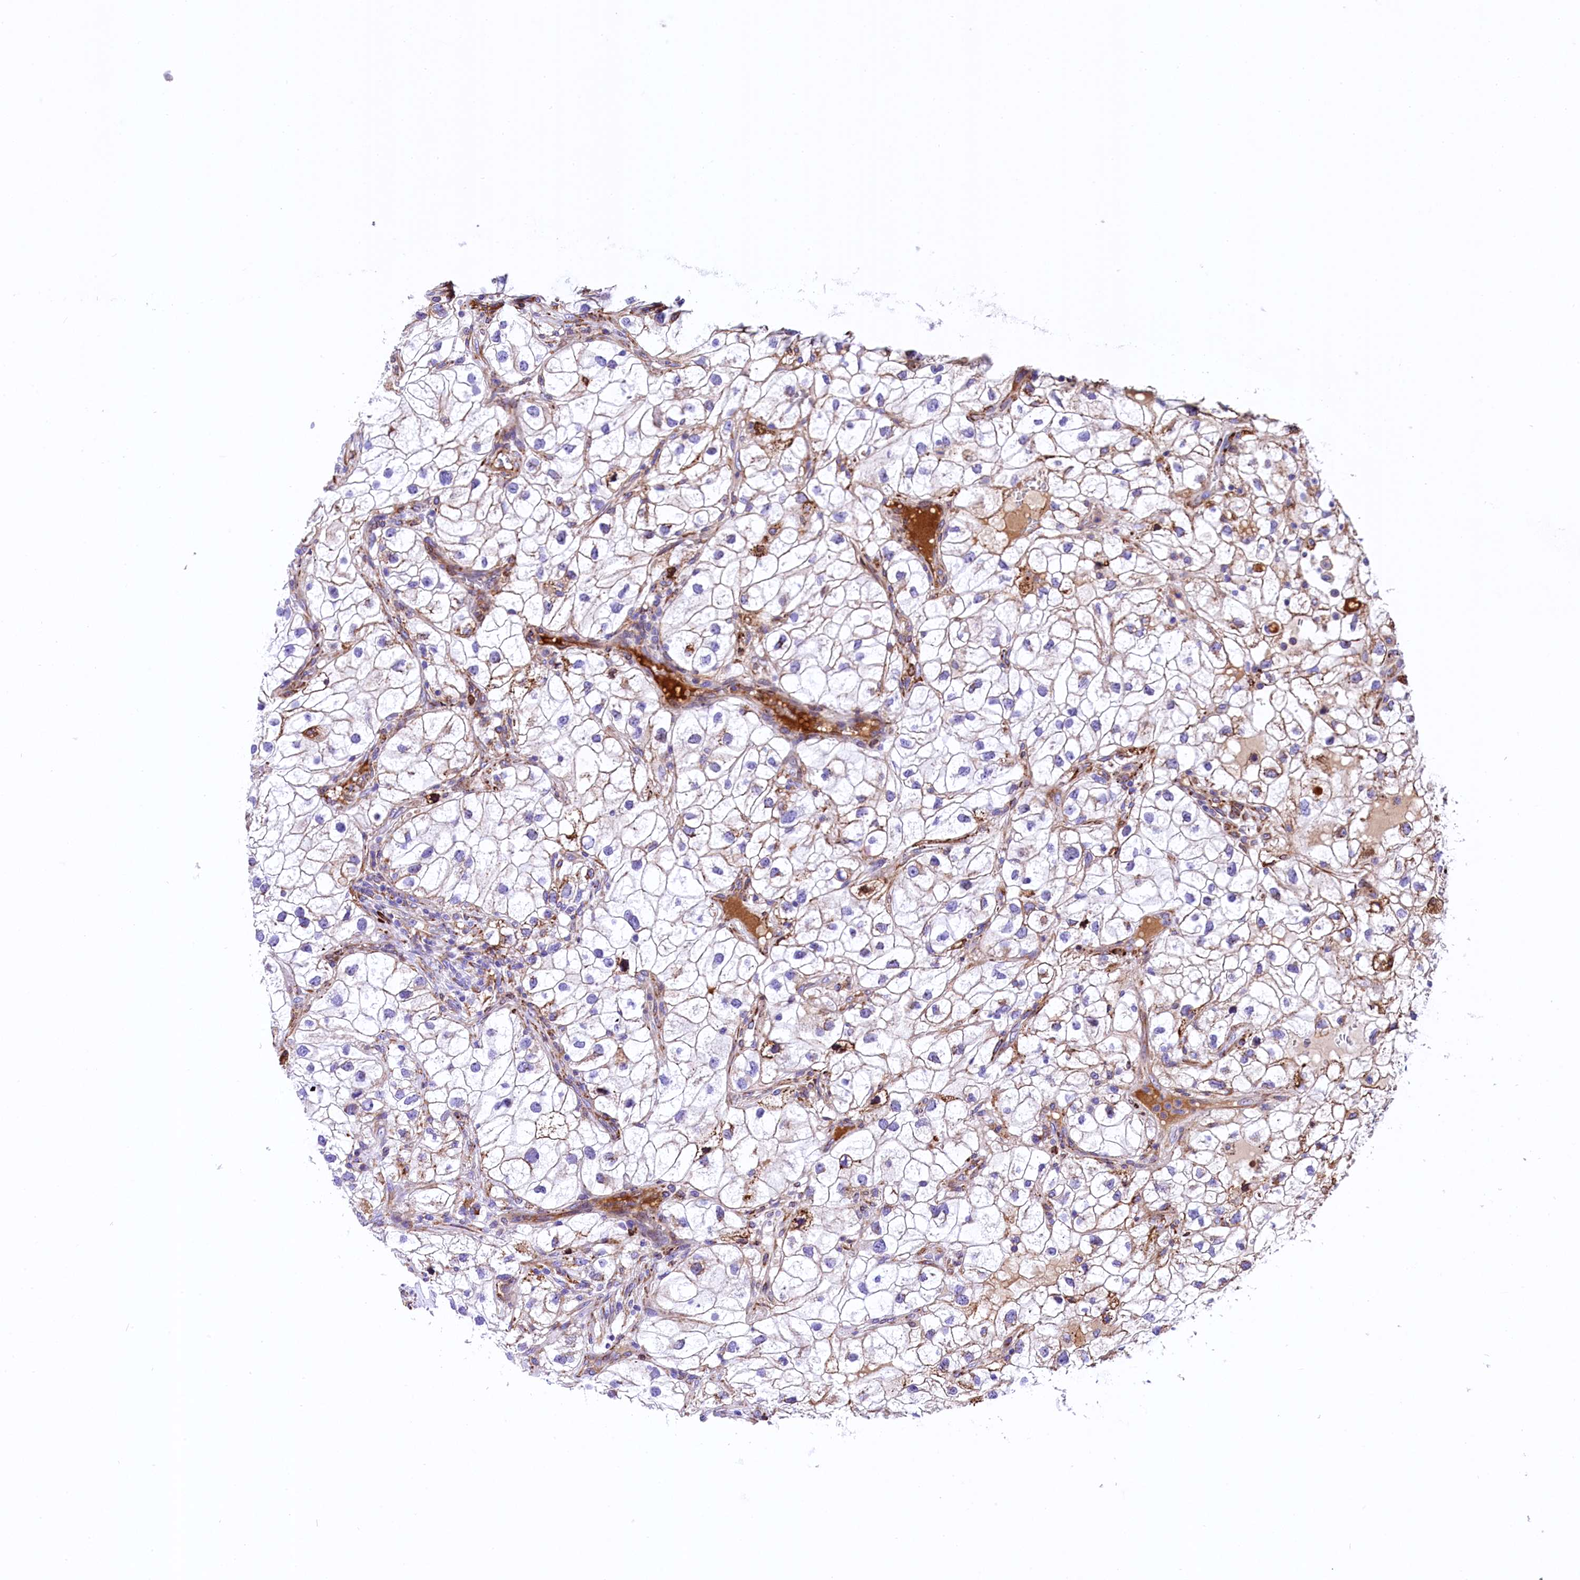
{"staining": {"intensity": "negative", "quantity": "none", "location": "none"}, "tissue": "renal cancer", "cell_type": "Tumor cells", "image_type": "cancer", "snomed": [{"axis": "morphology", "description": "Adenocarcinoma, NOS"}, {"axis": "topography", "description": "Kidney"}], "caption": "Adenocarcinoma (renal) was stained to show a protein in brown. There is no significant expression in tumor cells. (DAB IHC with hematoxylin counter stain).", "gene": "CMTR2", "patient": {"sex": "male", "age": 59}}